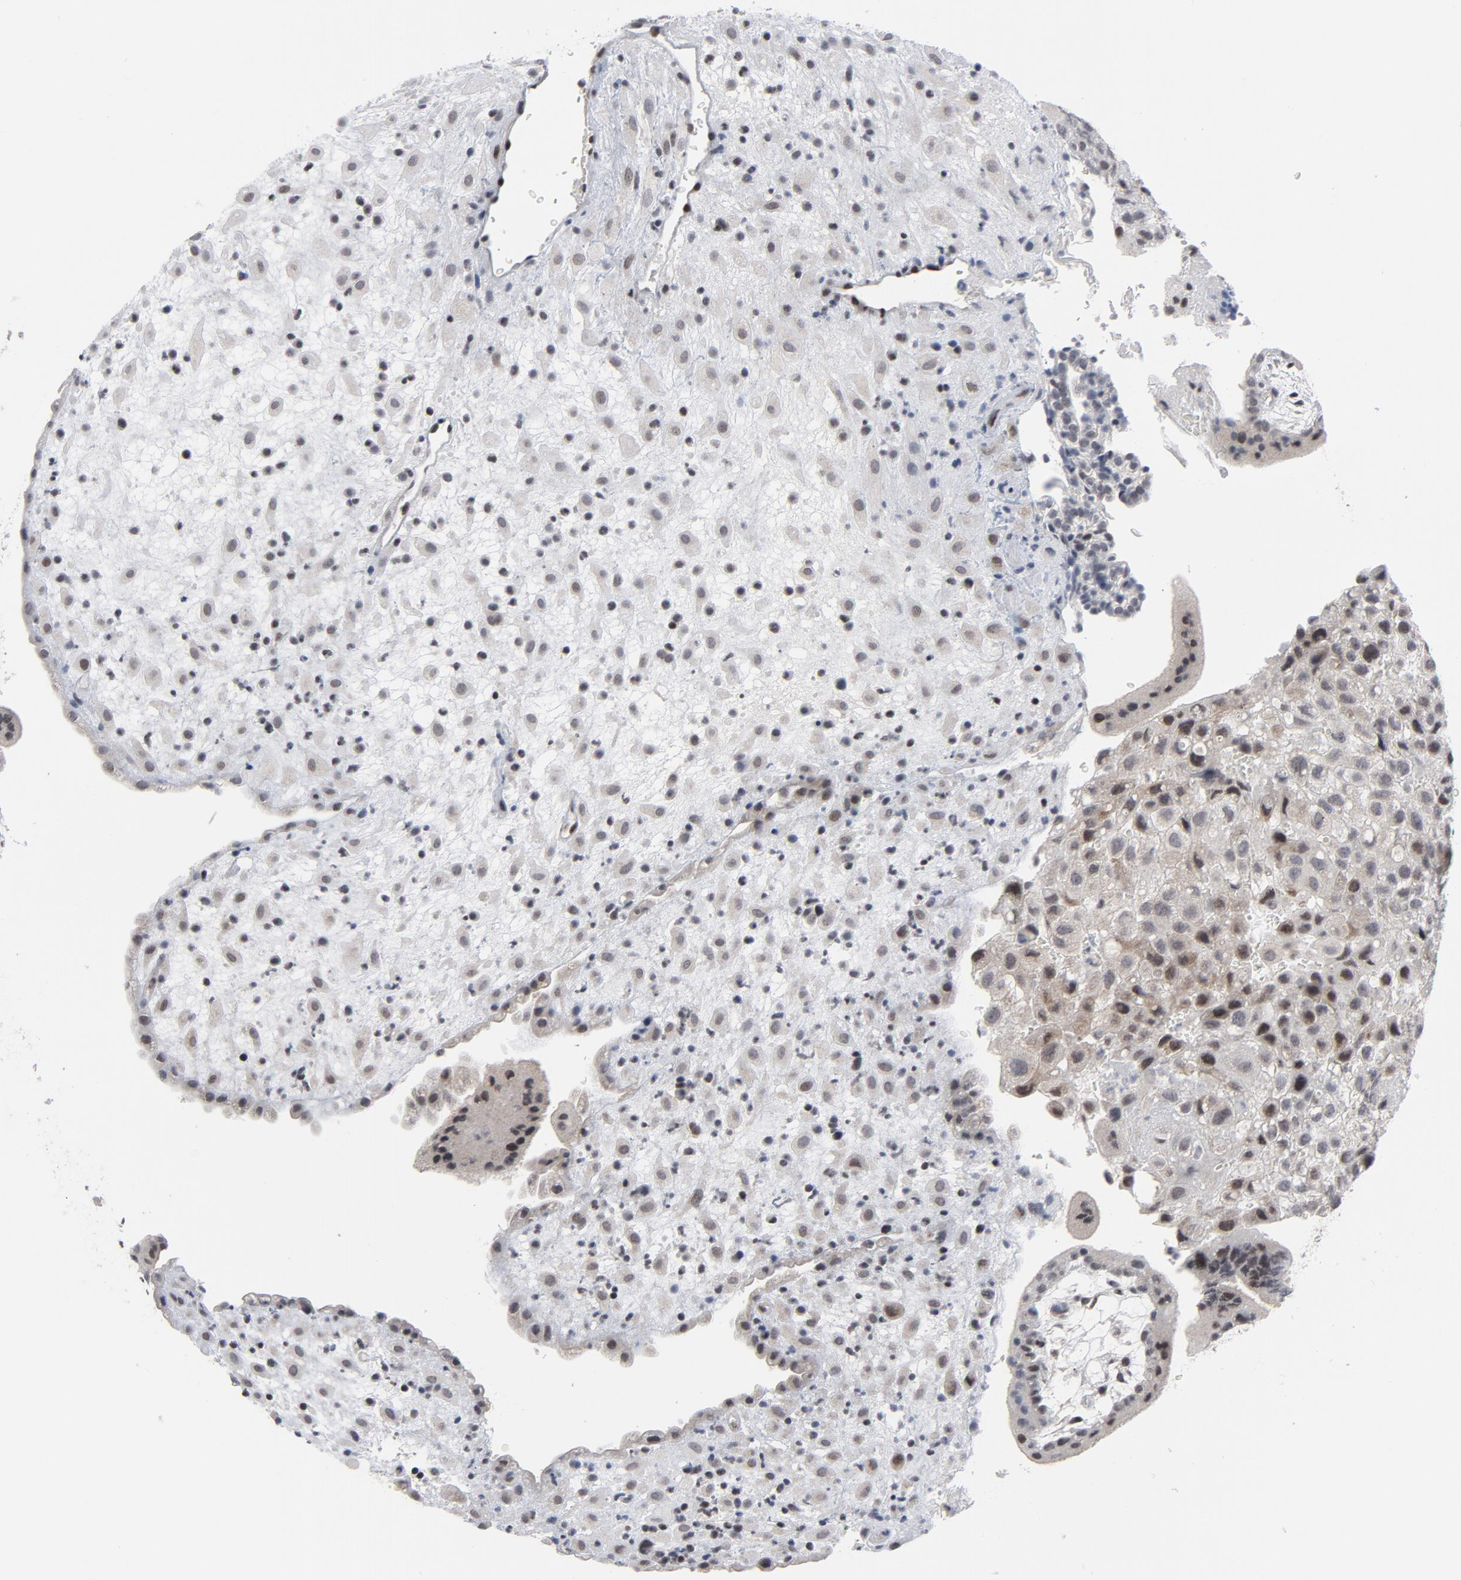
{"staining": {"intensity": "moderate", "quantity": ">75%", "location": "cytoplasmic/membranous,nuclear"}, "tissue": "placenta", "cell_type": "Decidual cells", "image_type": "normal", "snomed": [{"axis": "morphology", "description": "Normal tissue, NOS"}, {"axis": "topography", "description": "Placenta"}], "caption": "High-magnification brightfield microscopy of benign placenta stained with DAB (3,3'-diaminobenzidine) (brown) and counterstained with hematoxylin (blue). decidual cells exhibit moderate cytoplasmic/membranous,nuclear positivity is seen in about>75% of cells. The protein of interest is shown in brown color, while the nuclei are stained blue.", "gene": "GABPA", "patient": {"sex": "female", "age": 35}}